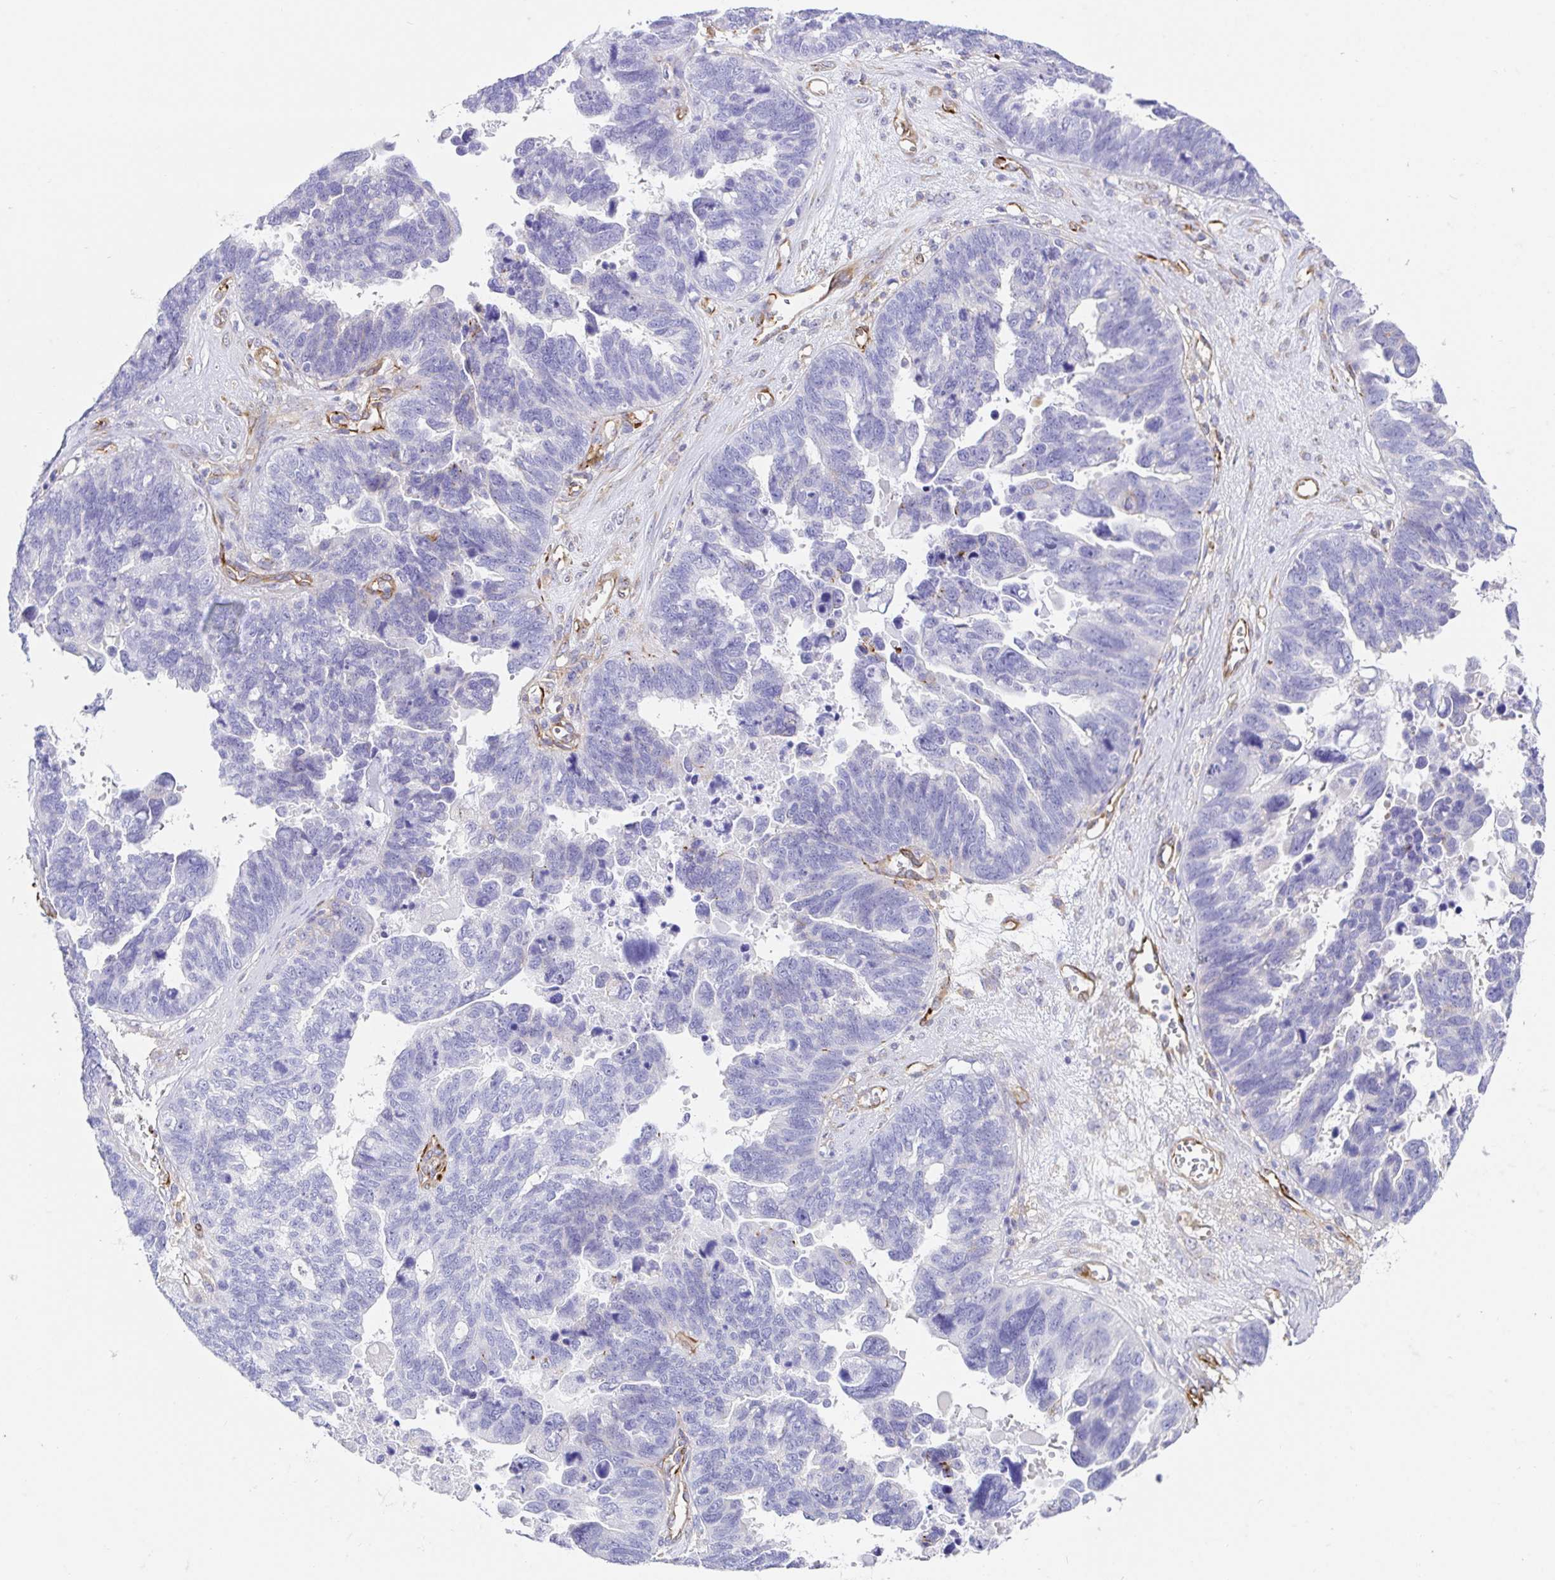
{"staining": {"intensity": "negative", "quantity": "none", "location": "none"}, "tissue": "ovarian cancer", "cell_type": "Tumor cells", "image_type": "cancer", "snomed": [{"axis": "morphology", "description": "Cystadenocarcinoma, serous, NOS"}, {"axis": "topography", "description": "Ovary"}], "caption": "Immunohistochemistry (IHC) image of human ovarian cancer stained for a protein (brown), which exhibits no positivity in tumor cells. (Stains: DAB (3,3'-diaminobenzidine) IHC with hematoxylin counter stain, Microscopy: brightfield microscopy at high magnification).", "gene": "DOCK1", "patient": {"sex": "female", "age": 60}}